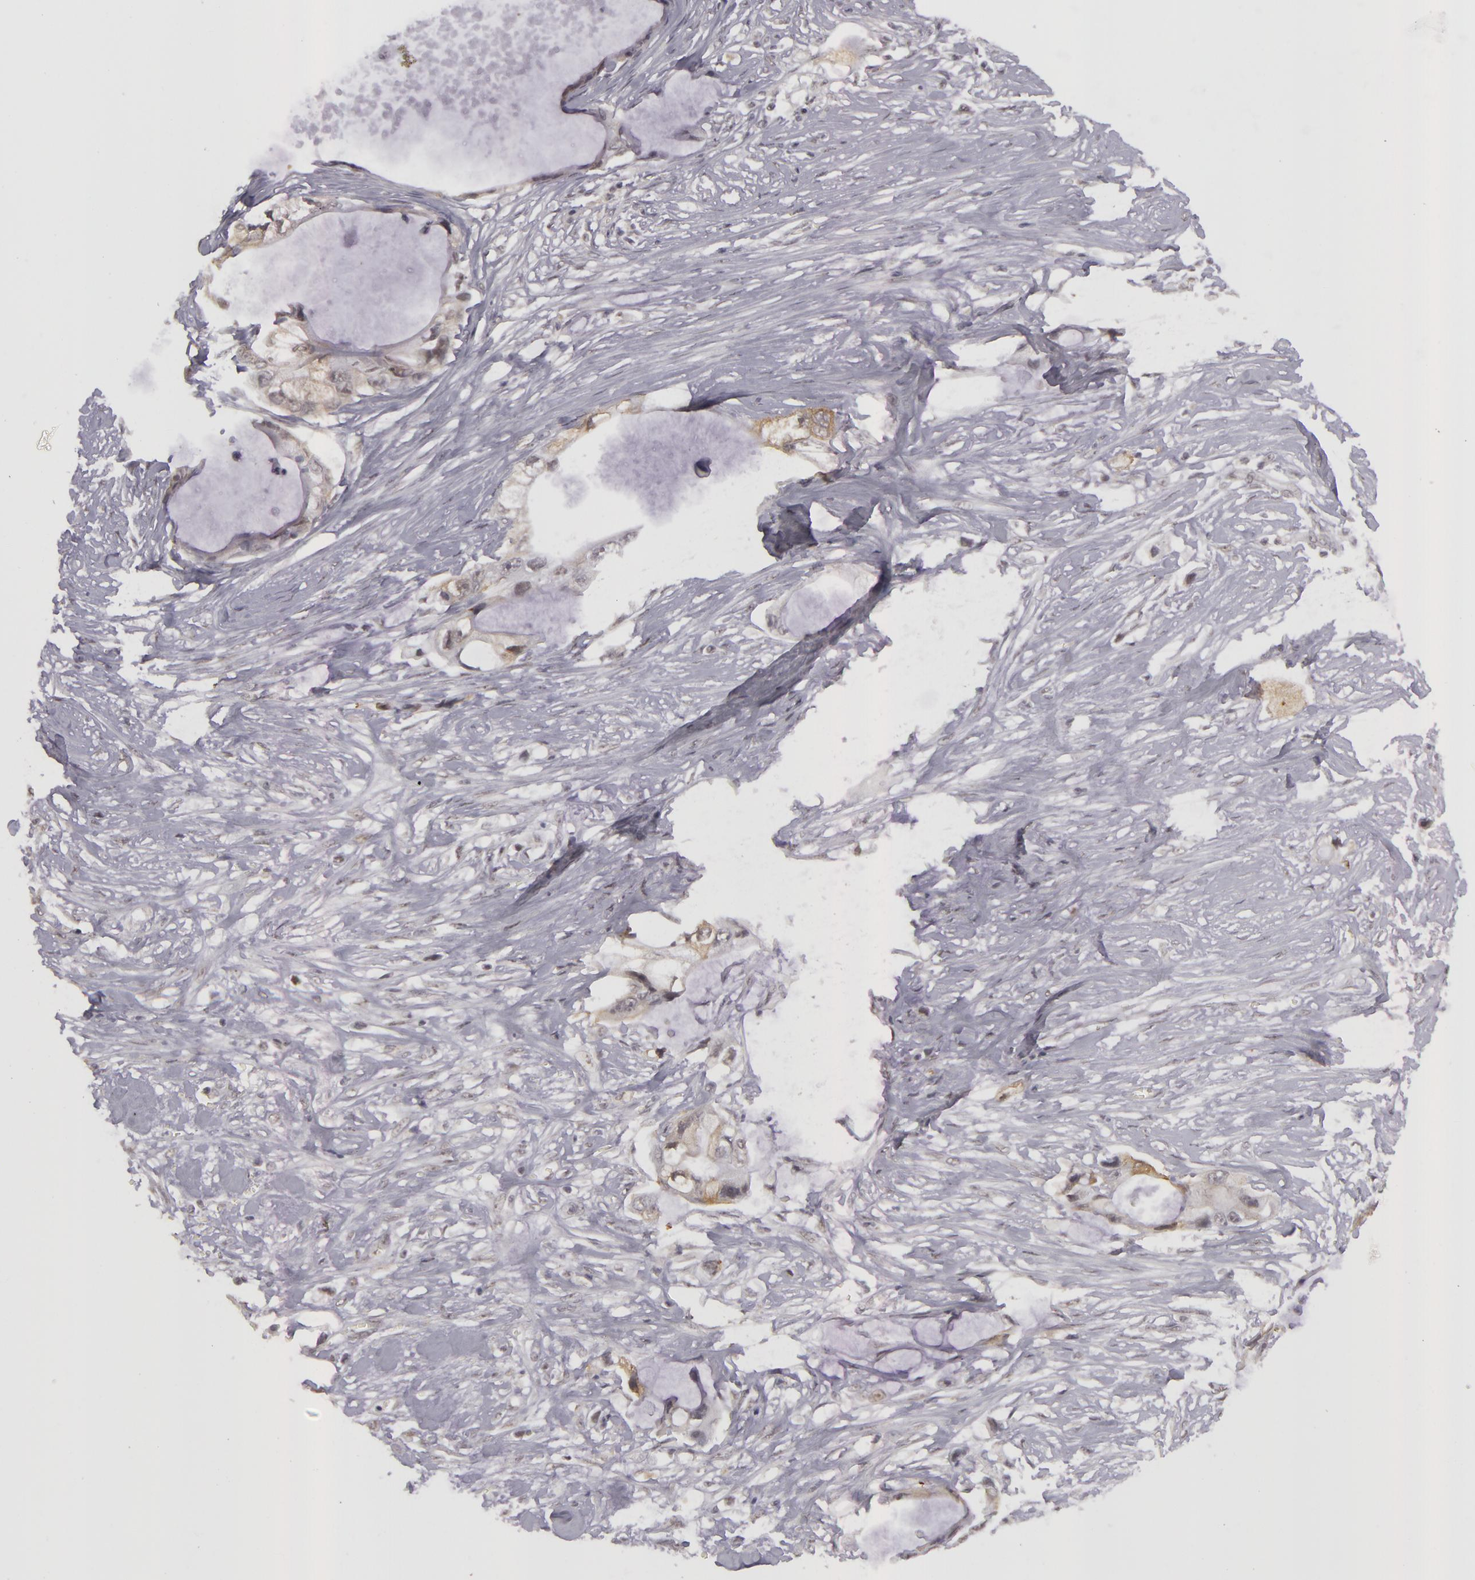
{"staining": {"intensity": "weak", "quantity": "<25%", "location": "nuclear"}, "tissue": "pancreatic cancer", "cell_type": "Tumor cells", "image_type": "cancer", "snomed": [{"axis": "morphology", "description": "Adenocarcinoma, NOS"}, {"axis": "topography", "description": "Pancreas"}, {"axis": "topography", "description": "Stomach, upper"}], "caption": "There is no significant expression in tumor cells of pancreatic adenocarcinoma.", "gene": "RRP7A", "patient": {"sex": "male", "age": 77}}